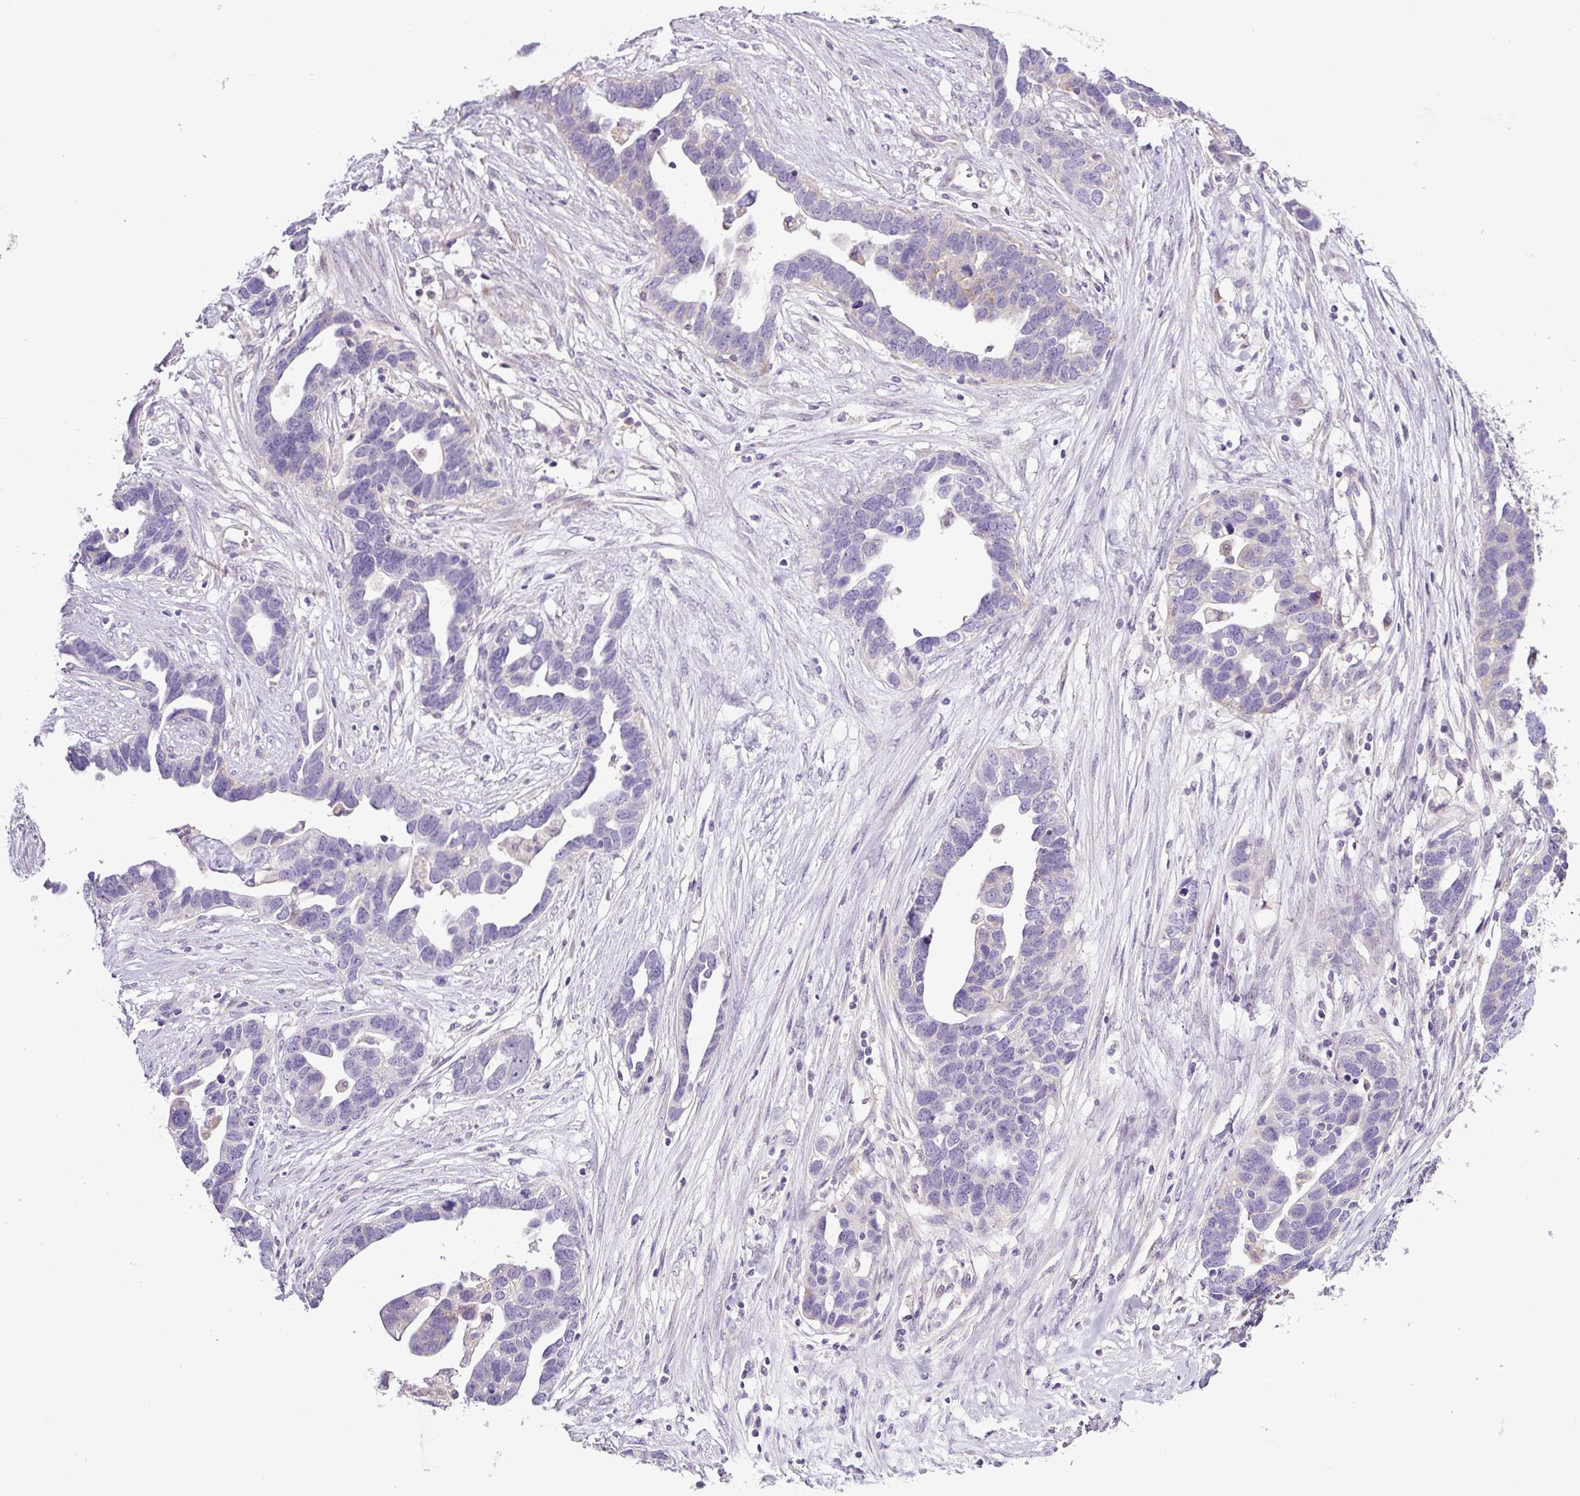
{"staining": {"intensity": "negative", "quantity": "none", "location": "none"}, "tissue": "ovarian cancer", "cell_type": "Tumor cells", "image_type": "cancer", "snomed": [{"axis": "morphology", "description": "Cystadenocarcinoma, serous, NOS"}, {"axis": "topography", "description": "Ovary"}], "caption": "A micrograph of serous cystadenocarcinoma (ovarian) stained for a protein reveals no brown staining in tumor cells.", "gene": "HPS4", "patient": {"sex": "female", "age": 54}}